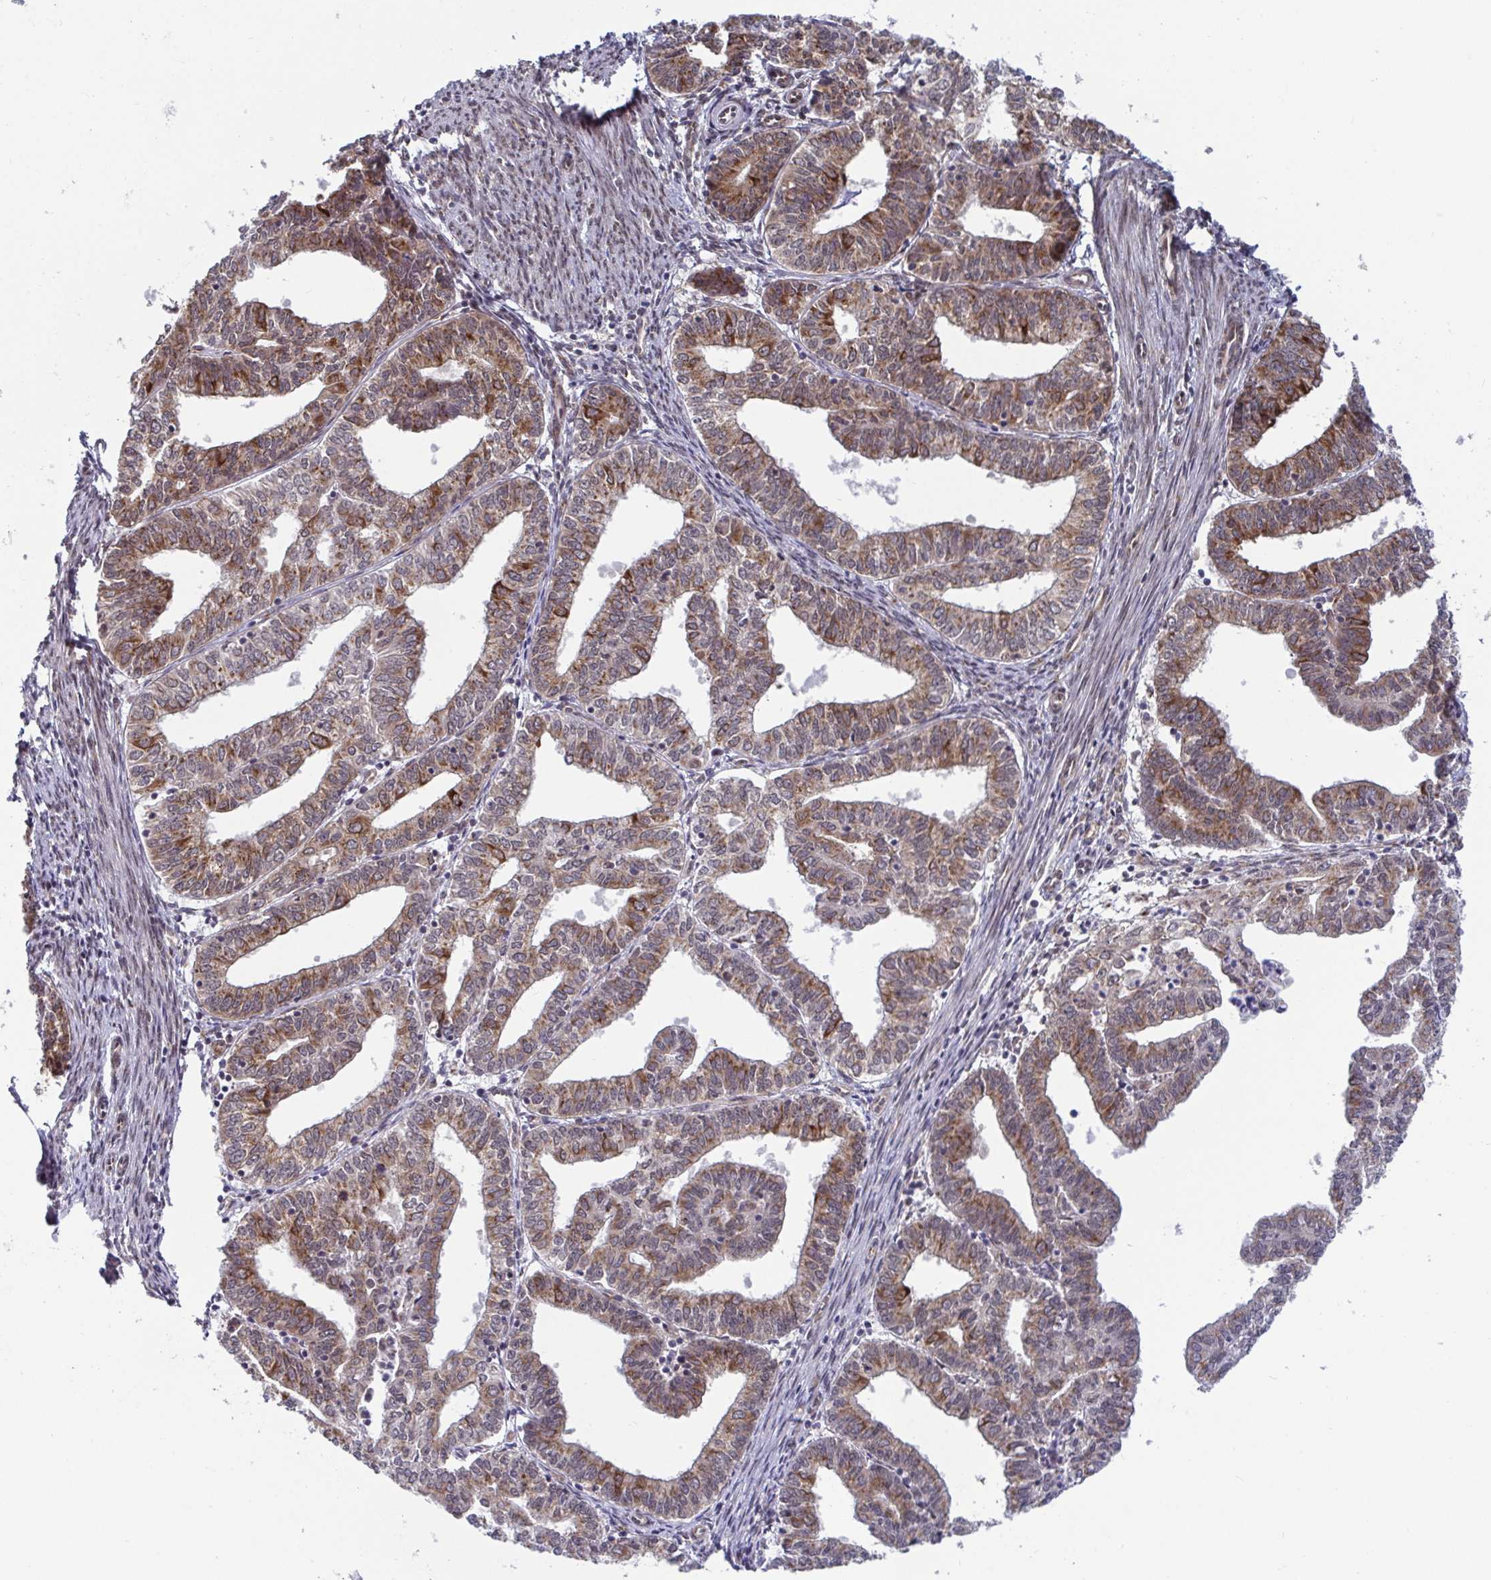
{"staining": {"intensity": "moderate", "quantity": ">75%", "location": "cytoplasmic/membranous"}, "tissue": "endometrial cancer", "cell_type": "Tumor cells", "image_type": "cancer", "snomed": [{"axis": "morphology", "description": "Adenocarcinoma, NOS"}, {"axis": "topography", "description": "Endometrium"}], "caption": "Immunohistochemical staining of endometrial cancer displays medium levels of moderate cytoplasmic/membranous protein positivity in about >75% of tumor cells.", "gene": "ATP5MJ", "patient": {"sex": "female", "age": 61}}